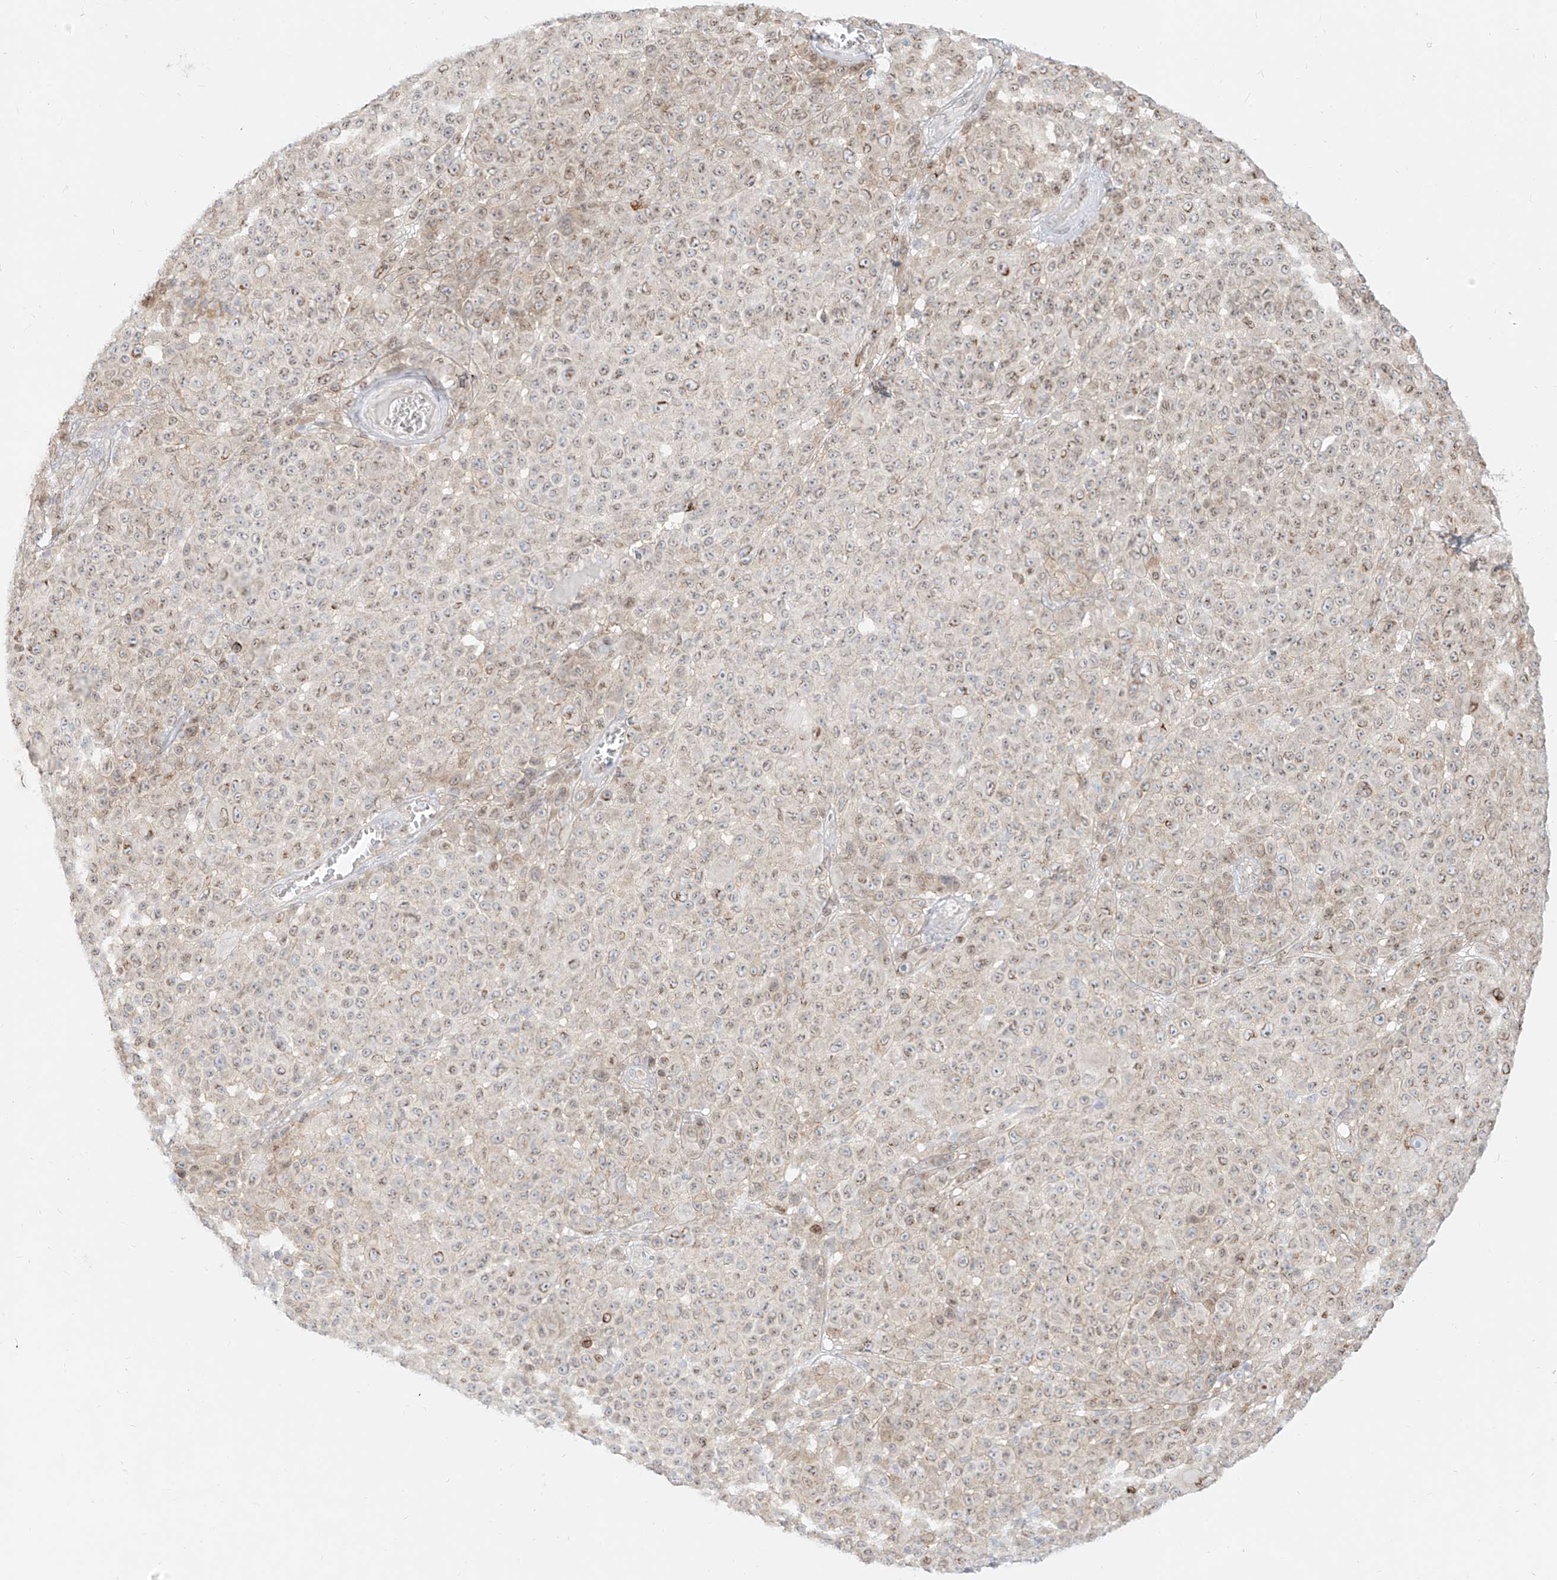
{"staining": {"intensity": "weak", "quantity": "25%-75%", "location": "nuclear"}, "tissue": "melanoma", "cell_type": "Tumor cells", "image_type": "cancer", "snomed": [{"axis": "morphology", "description": "Malignant melanoma, NOS"}, {"axis": "topography", "description": "Skin"}], "caption": "Tumor cells demonstrate low levels of weak nuclear expression in approximately 25%-75% of cells in human malignant melanoma. The protein of interest is shown in brown color, while the nuclei are stained blue.", "gene": "NHSL1", "patient": {"sex": "female", "age": 94}}